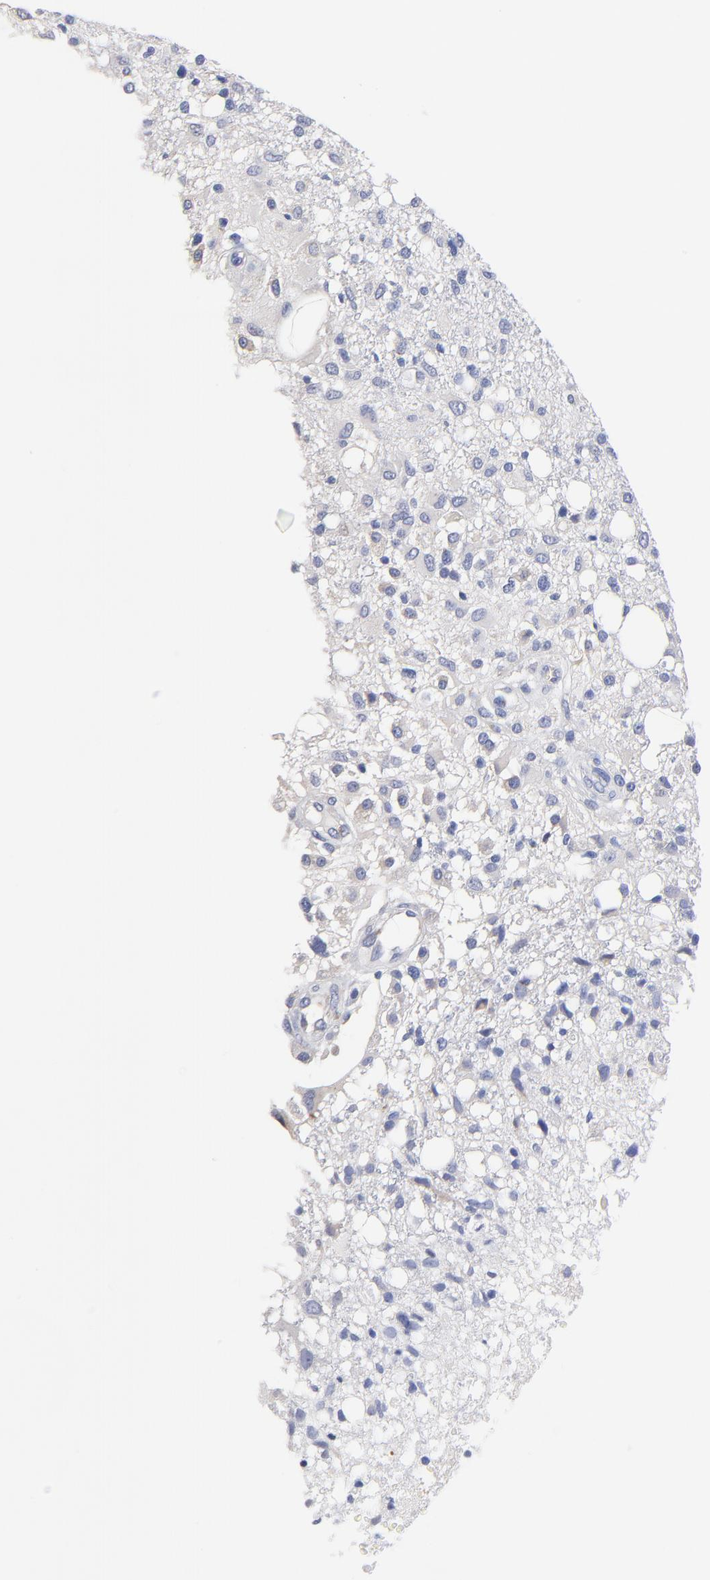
{"staining": {"intensity": "negative", "quantity": "none", "location": "none"}, "tissue": "glioma", "cell_type": "Tumor cells", "image_type": "cancer", "snomed": [{"axis": "morphology", "description": "Glioma, malignant, High grade"}, {"axis": "topography", "description": "Cerebral cortex"}], "caption": "The micrograph exhibits no significant positivity in tumor cells of glioma. (Immunohistochemistry, brightfield microscopy, high magnification).", "gene": "LAX1", "patient": {"sex": "male", "age": 76}}